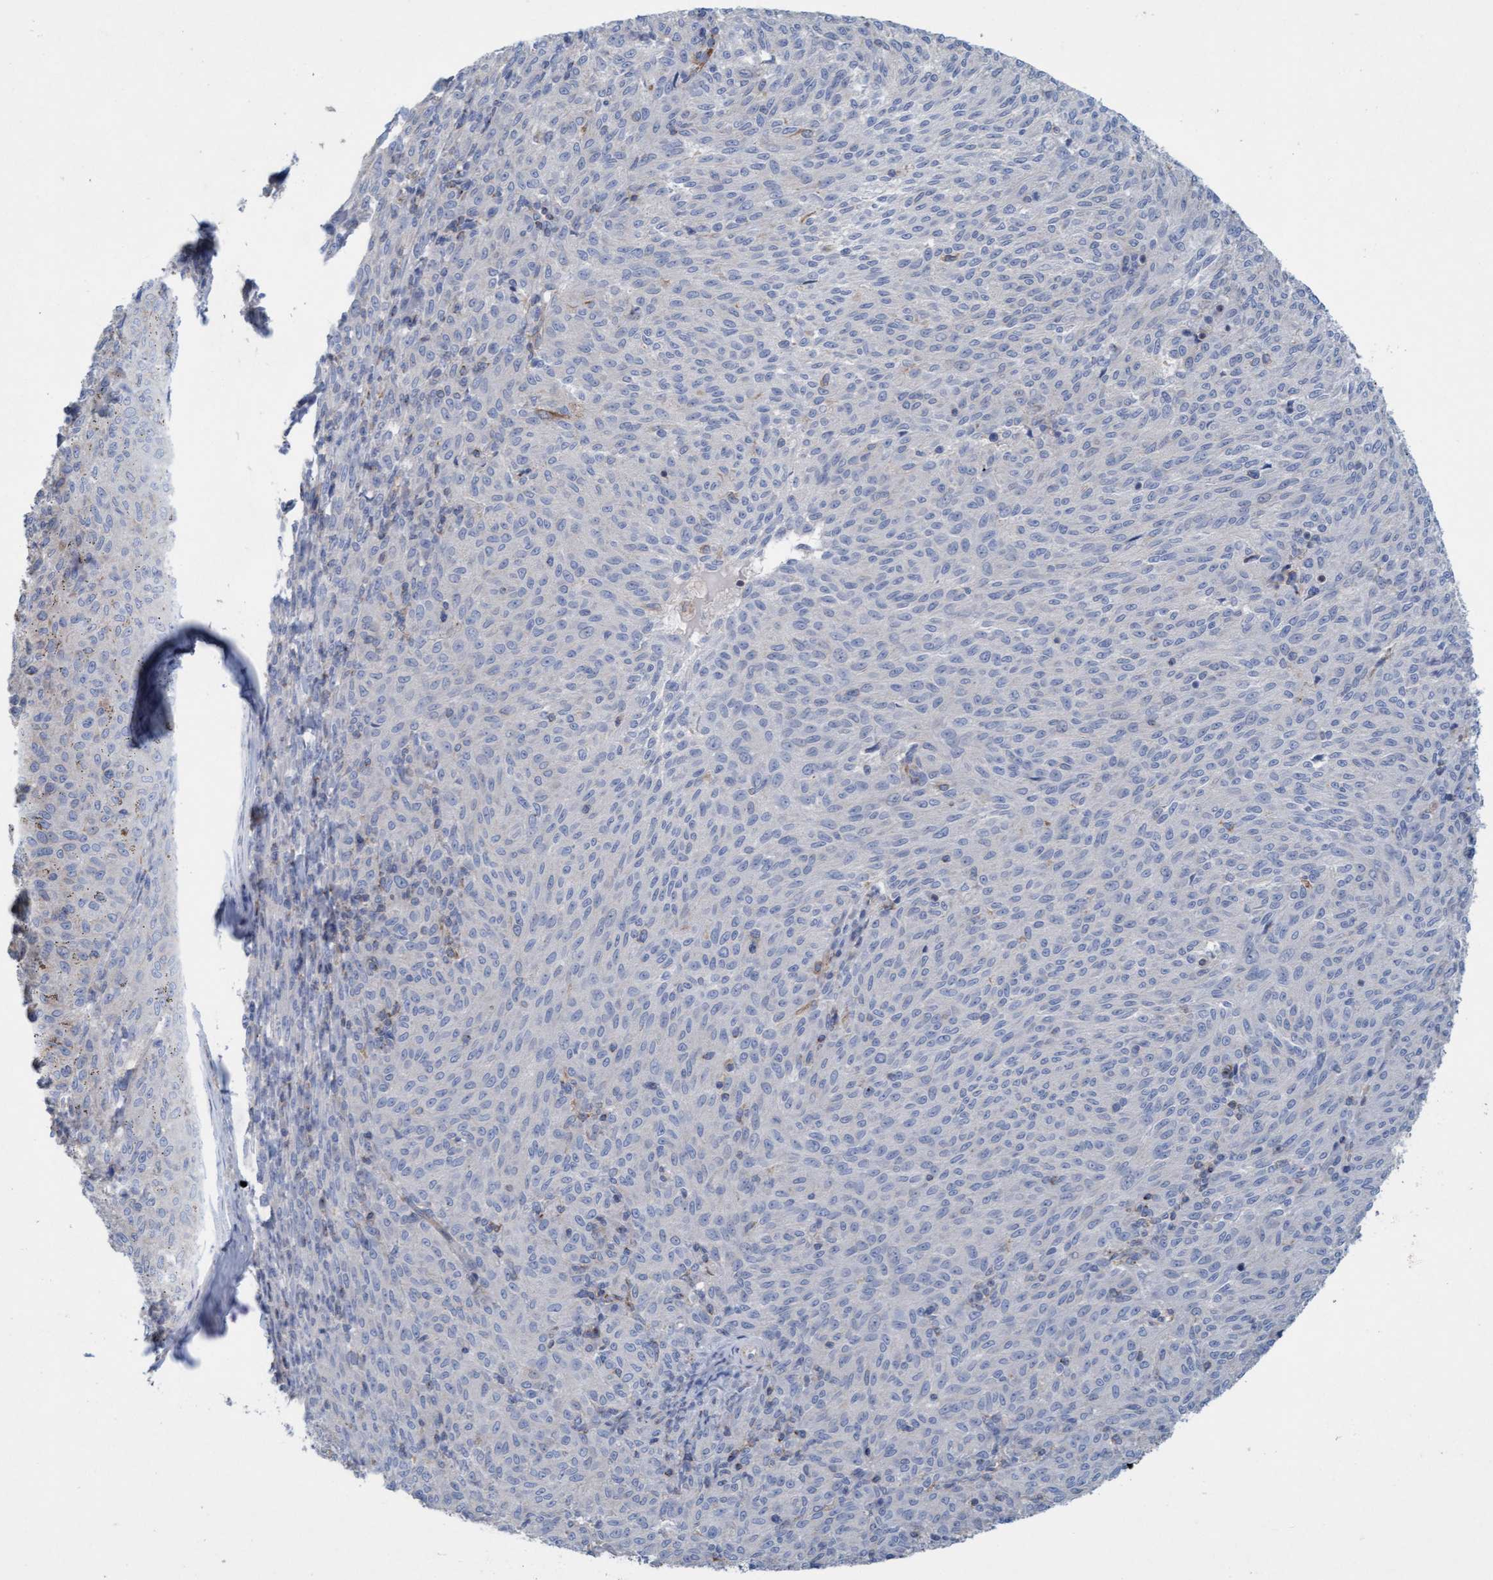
{"staining": {"intensity": "negative", "quantity": "none", "location": "none"}, "tissue": "melanoma", "cell_type": "Tumor cells", "image_type": "cancer", "snomed": [{"axis": "morphology", "description": "Malignant melanoma, NOS"}, {"axis": "topography", "description": "Skin"}], "caption": "Immunohistochemical staining of melanoma exhibits no significant staining in tumor cells.", "gene": "SIGIRR", "patient": {"sex": "female", "age": 72}}